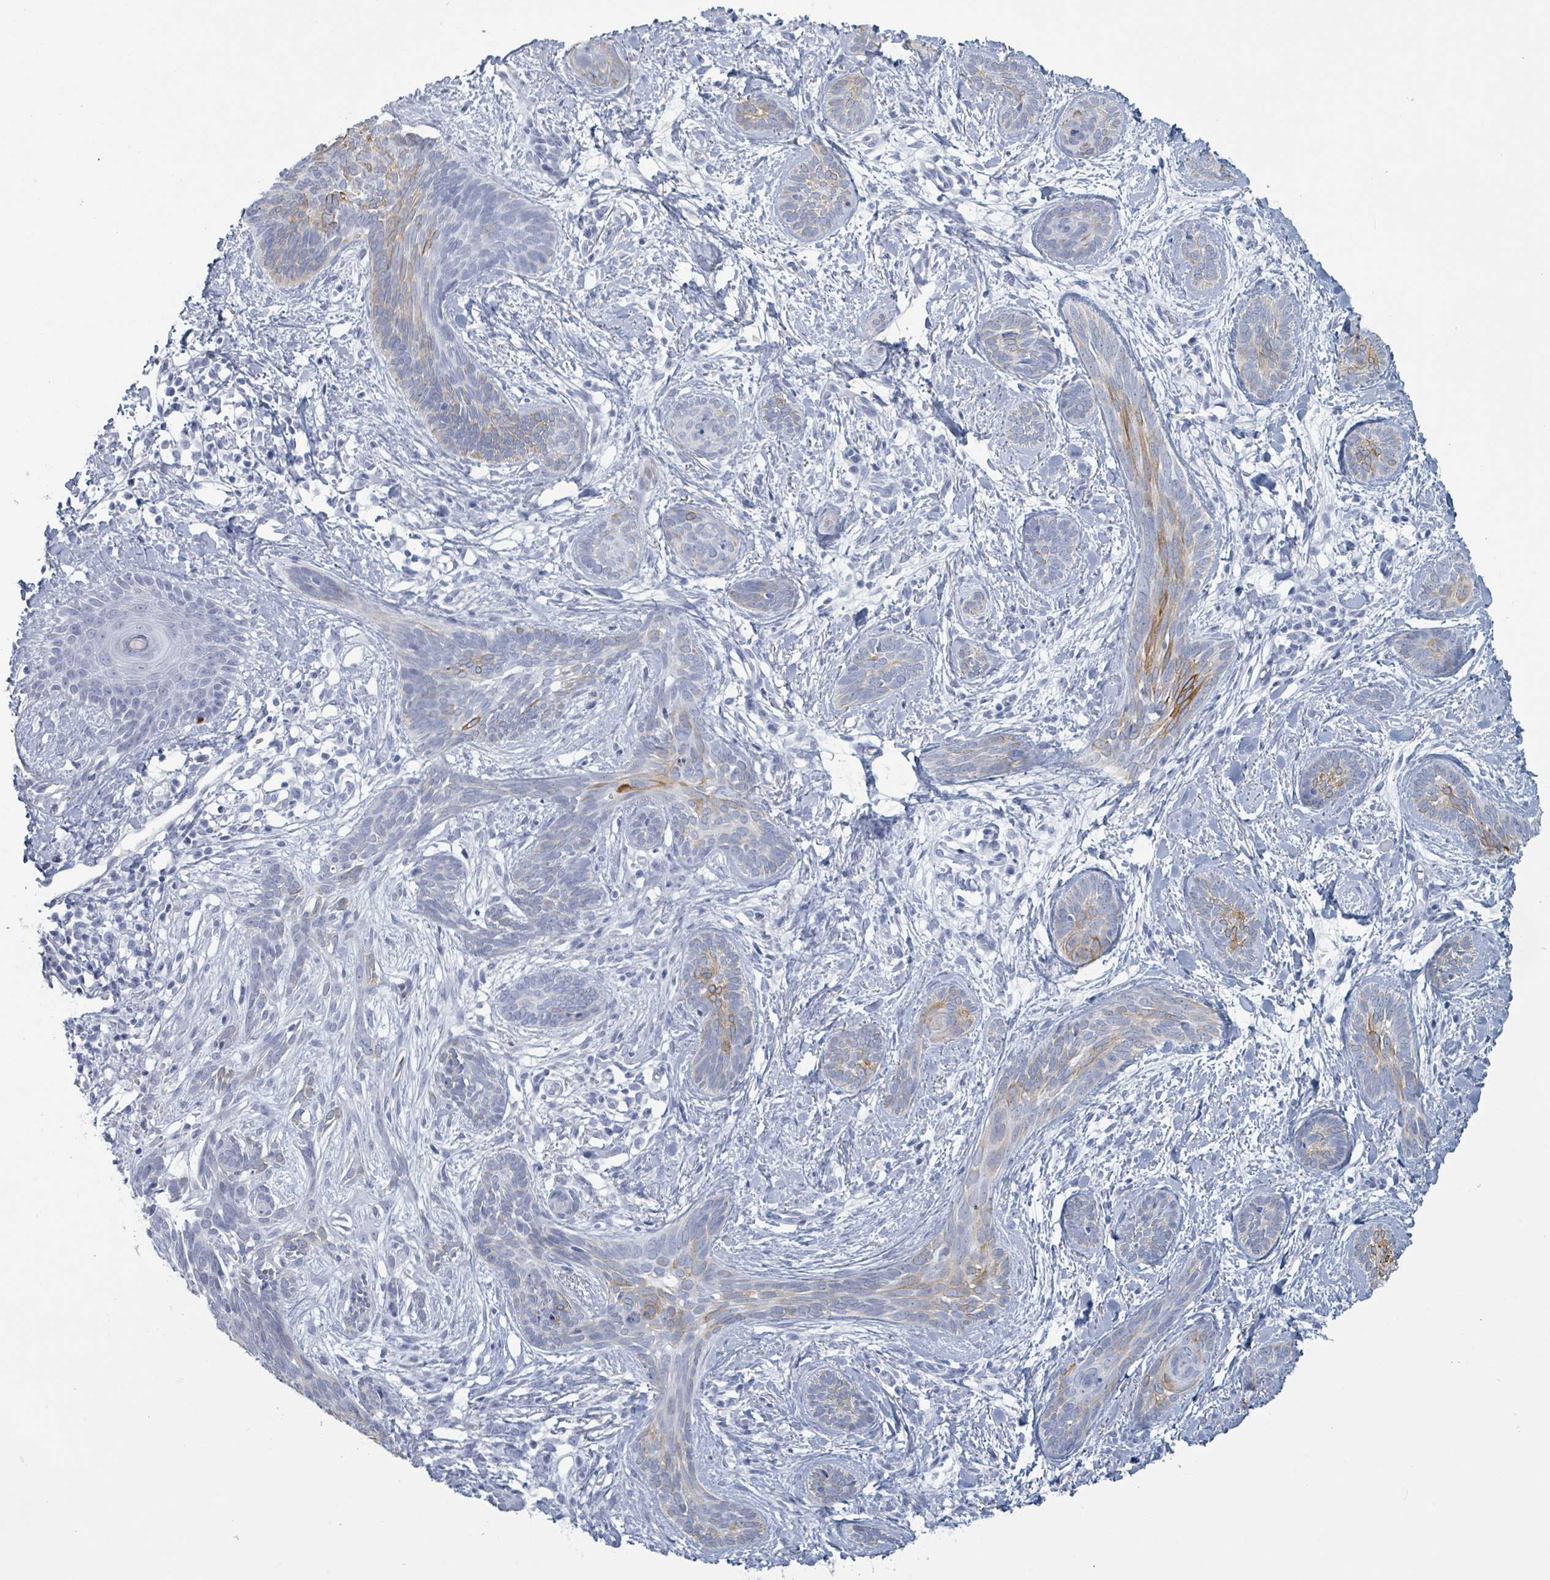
{"staining": {"intensity": "moderate", "quantity": "<25%", "location": "cytoplasmic/membranous"}, "tissue": "skin cancer", "cell_type": "Tumor cells", "image_type": "cancer", "snomed": [{"axis": "morphology", "description": "Basal cell carcinoma"}, {"axis": "topography", "description": "Skin"}], "caption": "Immunohistochemistry of basal cell carcinoma (skin) displays low levels of moderate cytoplasmic/membranous positivity in approximately <25% of tumor cells. The protein is stained brown, and the nuclei are stained in blue (DAB IHC with brightfield microscopy, high magnification).", "gene": "KRT8", "patient": {"sex": "female", "age": 81}}